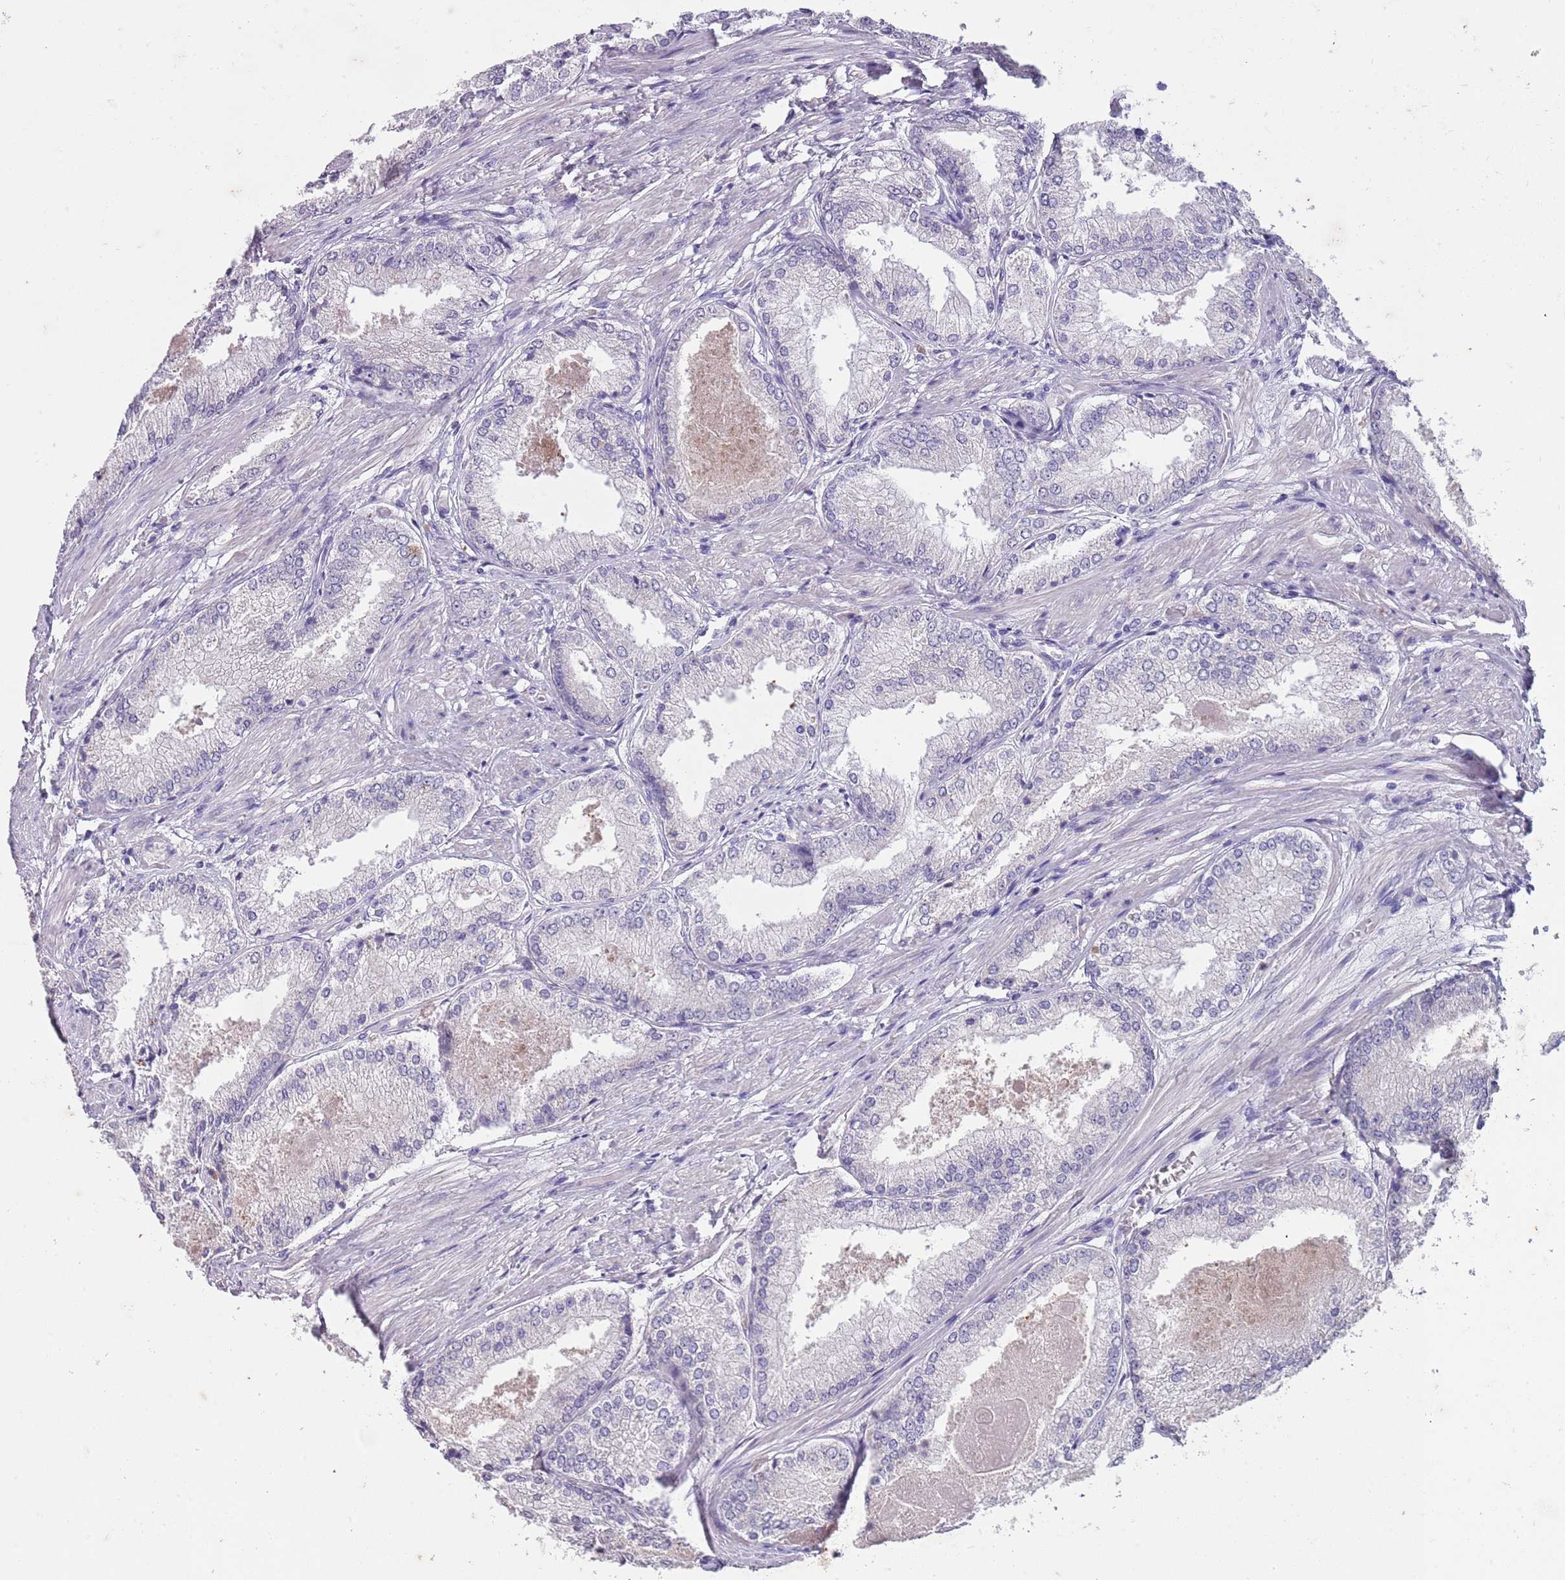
{"staining": {"intensity": "negative", "quantity": "none", "location": "none"}, "tissue": "prostate cancer", "cell_type": "Tumor cells", "image_type": "cancer", "snomed": [{"axis": "morphology", "description": "Adenocarcinoma, Low grade"}, {"axis": "topography", "description": "Prostate"}], "caption": "Immunohistochemical staining of prostate cancer demonstrates no significant positivity in tumor cells.", "gene": "SLC35E3", "patient": {"sex": "male", "age": 68}}